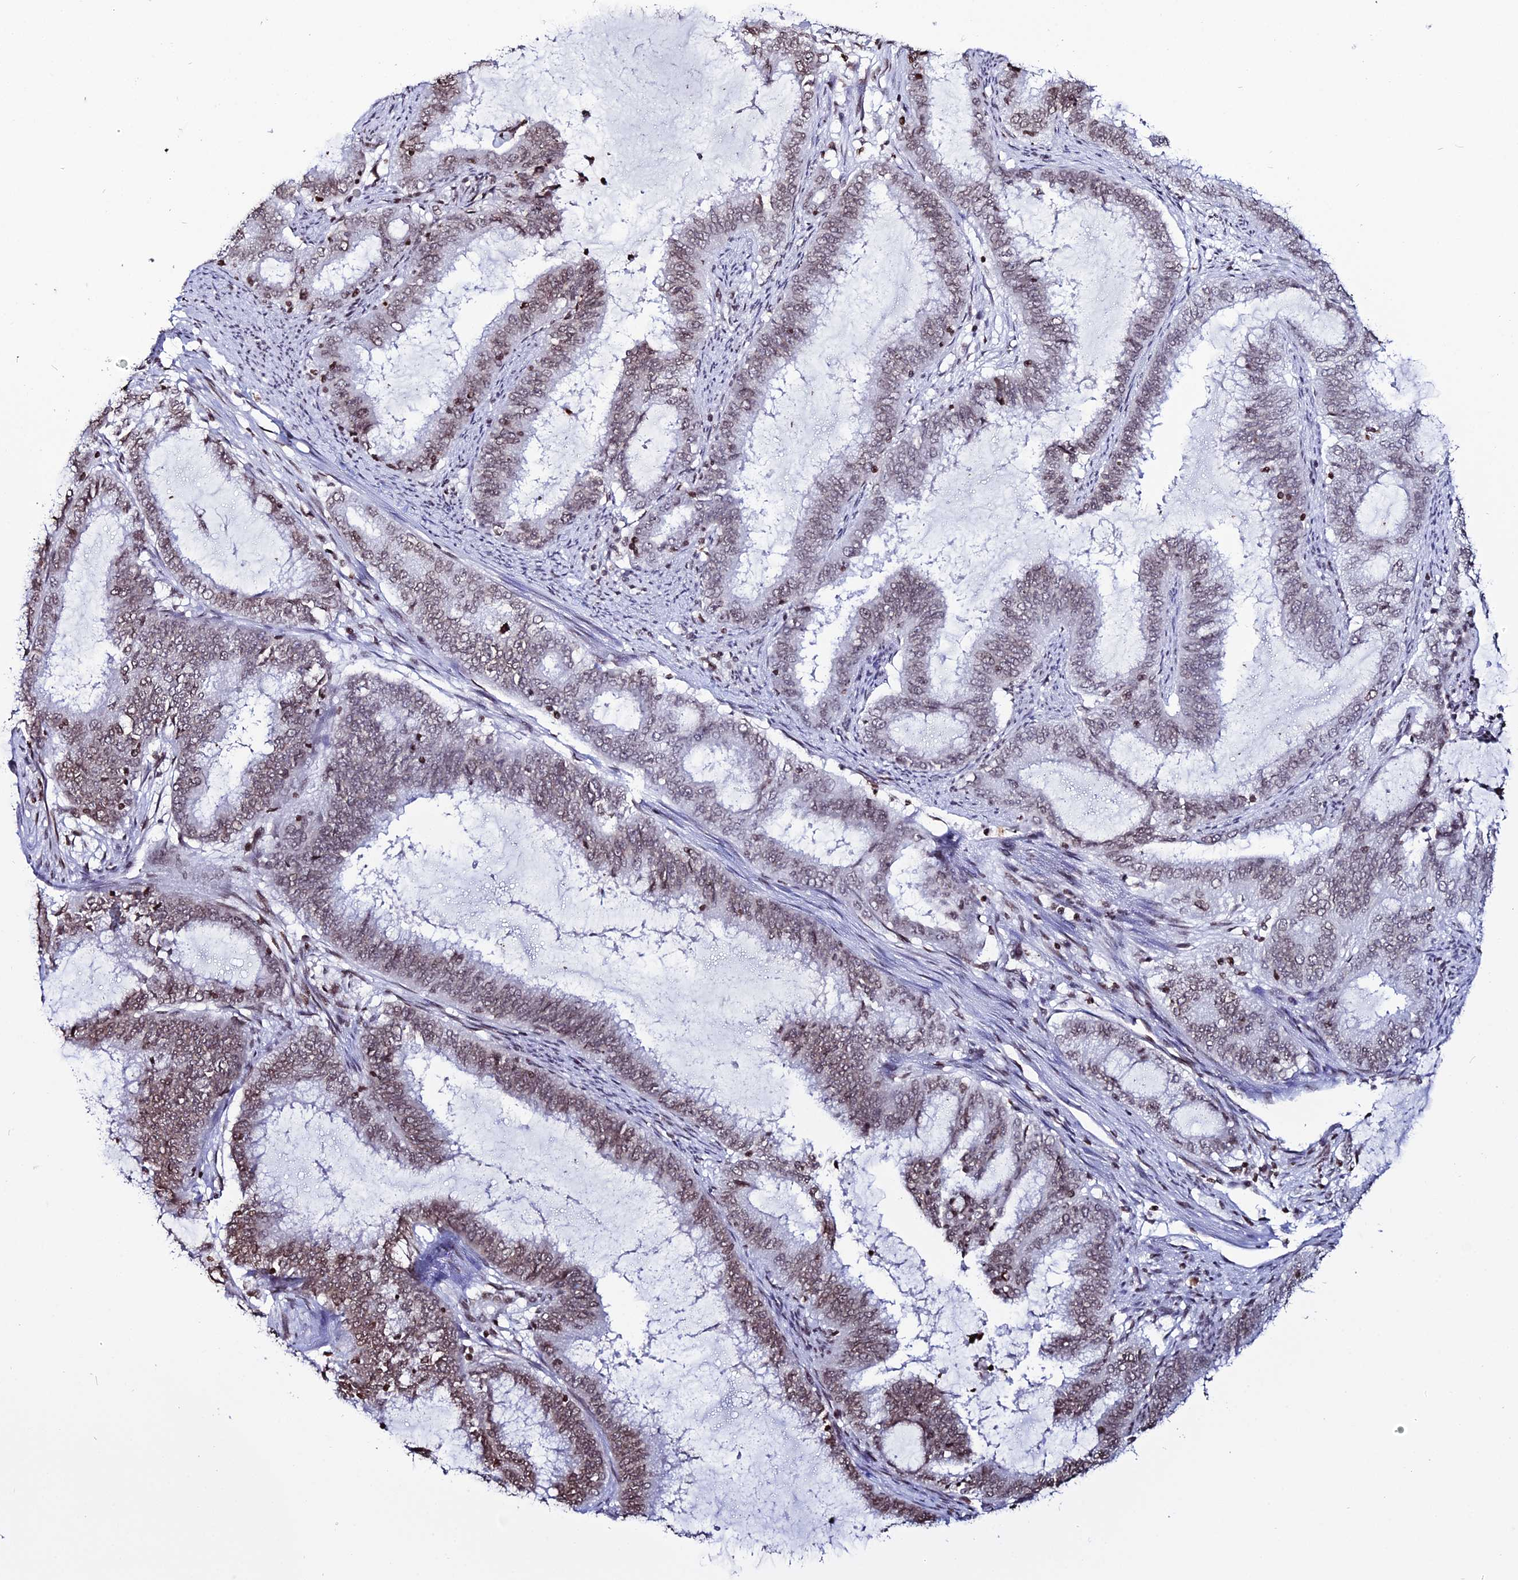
{"staining": {"intensity": "moderate", "quantity": ">75%", "location": "nuclear"}, "tissue": "endometrial cancer", "cell_type": "Tumor cells", "image_type": "cancer", "snomed": [{"axis": "morphology", "description": "Adenocarcinoma, NOS"}, {"axis": "topography", "description": "Endometrium"}], "caption": "Immunohistochemical staining of endometrial cancer (adenocarcinoma) shows medium levels of moderate nuclear protein positivity in about >75% of tumor cells.", "gene": "MACROH2A2", "patient": {"sex": "female", "age": 51}}